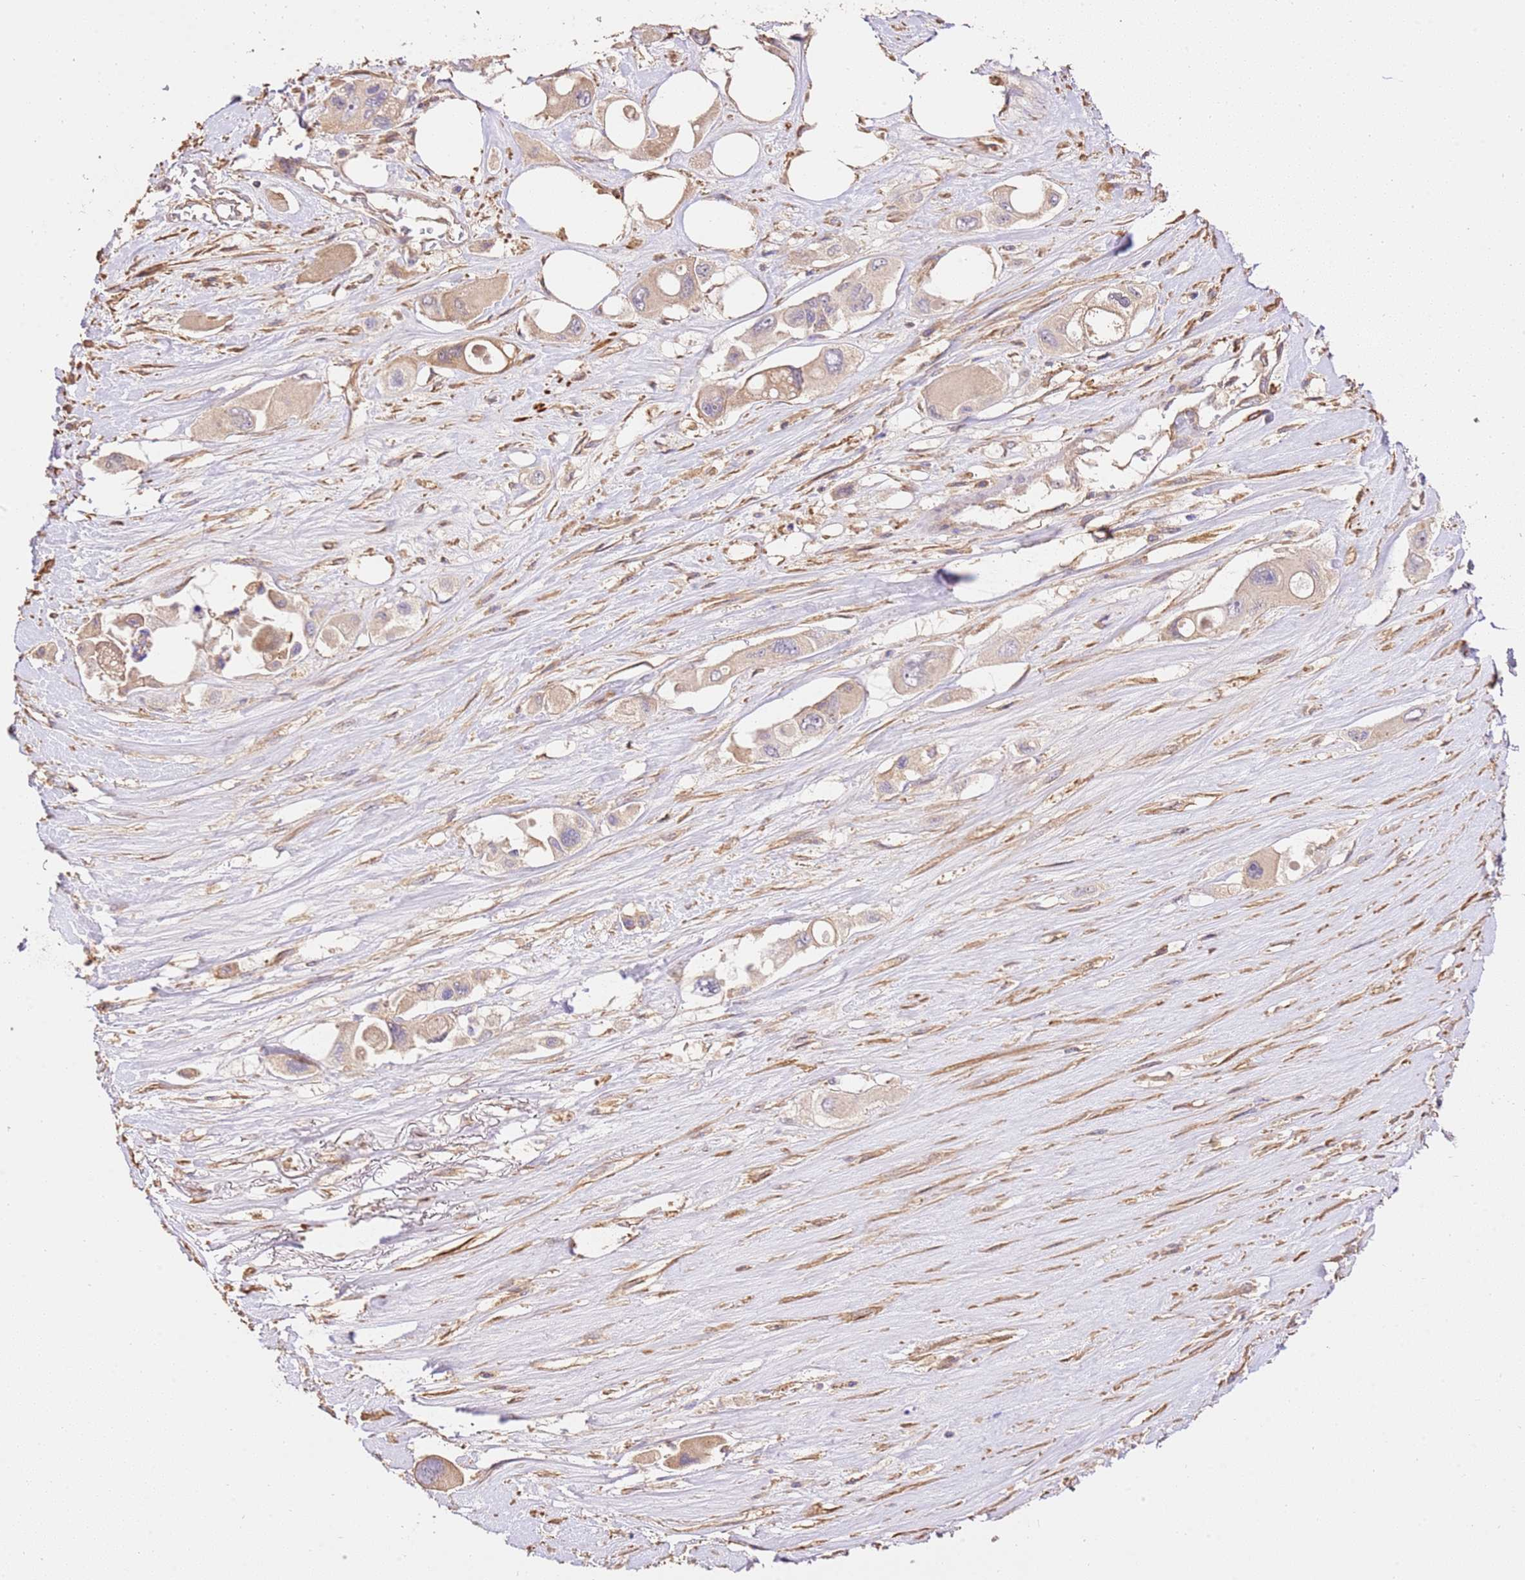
{"staining": {"intensity": "weak", "quantity": "<25%", "location": "cytoplasmic/membranous"}, "tissue": "pancreatic cancer", "cell_type": "Tumor cells", "image_type": "cancer", "snomed": [{"axis": "morphology", "description": "Adenocarcinoma, NOS"}, {"axis": "topography", "description": "Pancreas"}], "caption": "There is no significant positivity in tumor cells of pancreatic cancer.", "gene": "CEP55", "patient": {"sex": "male", "age": 92}}